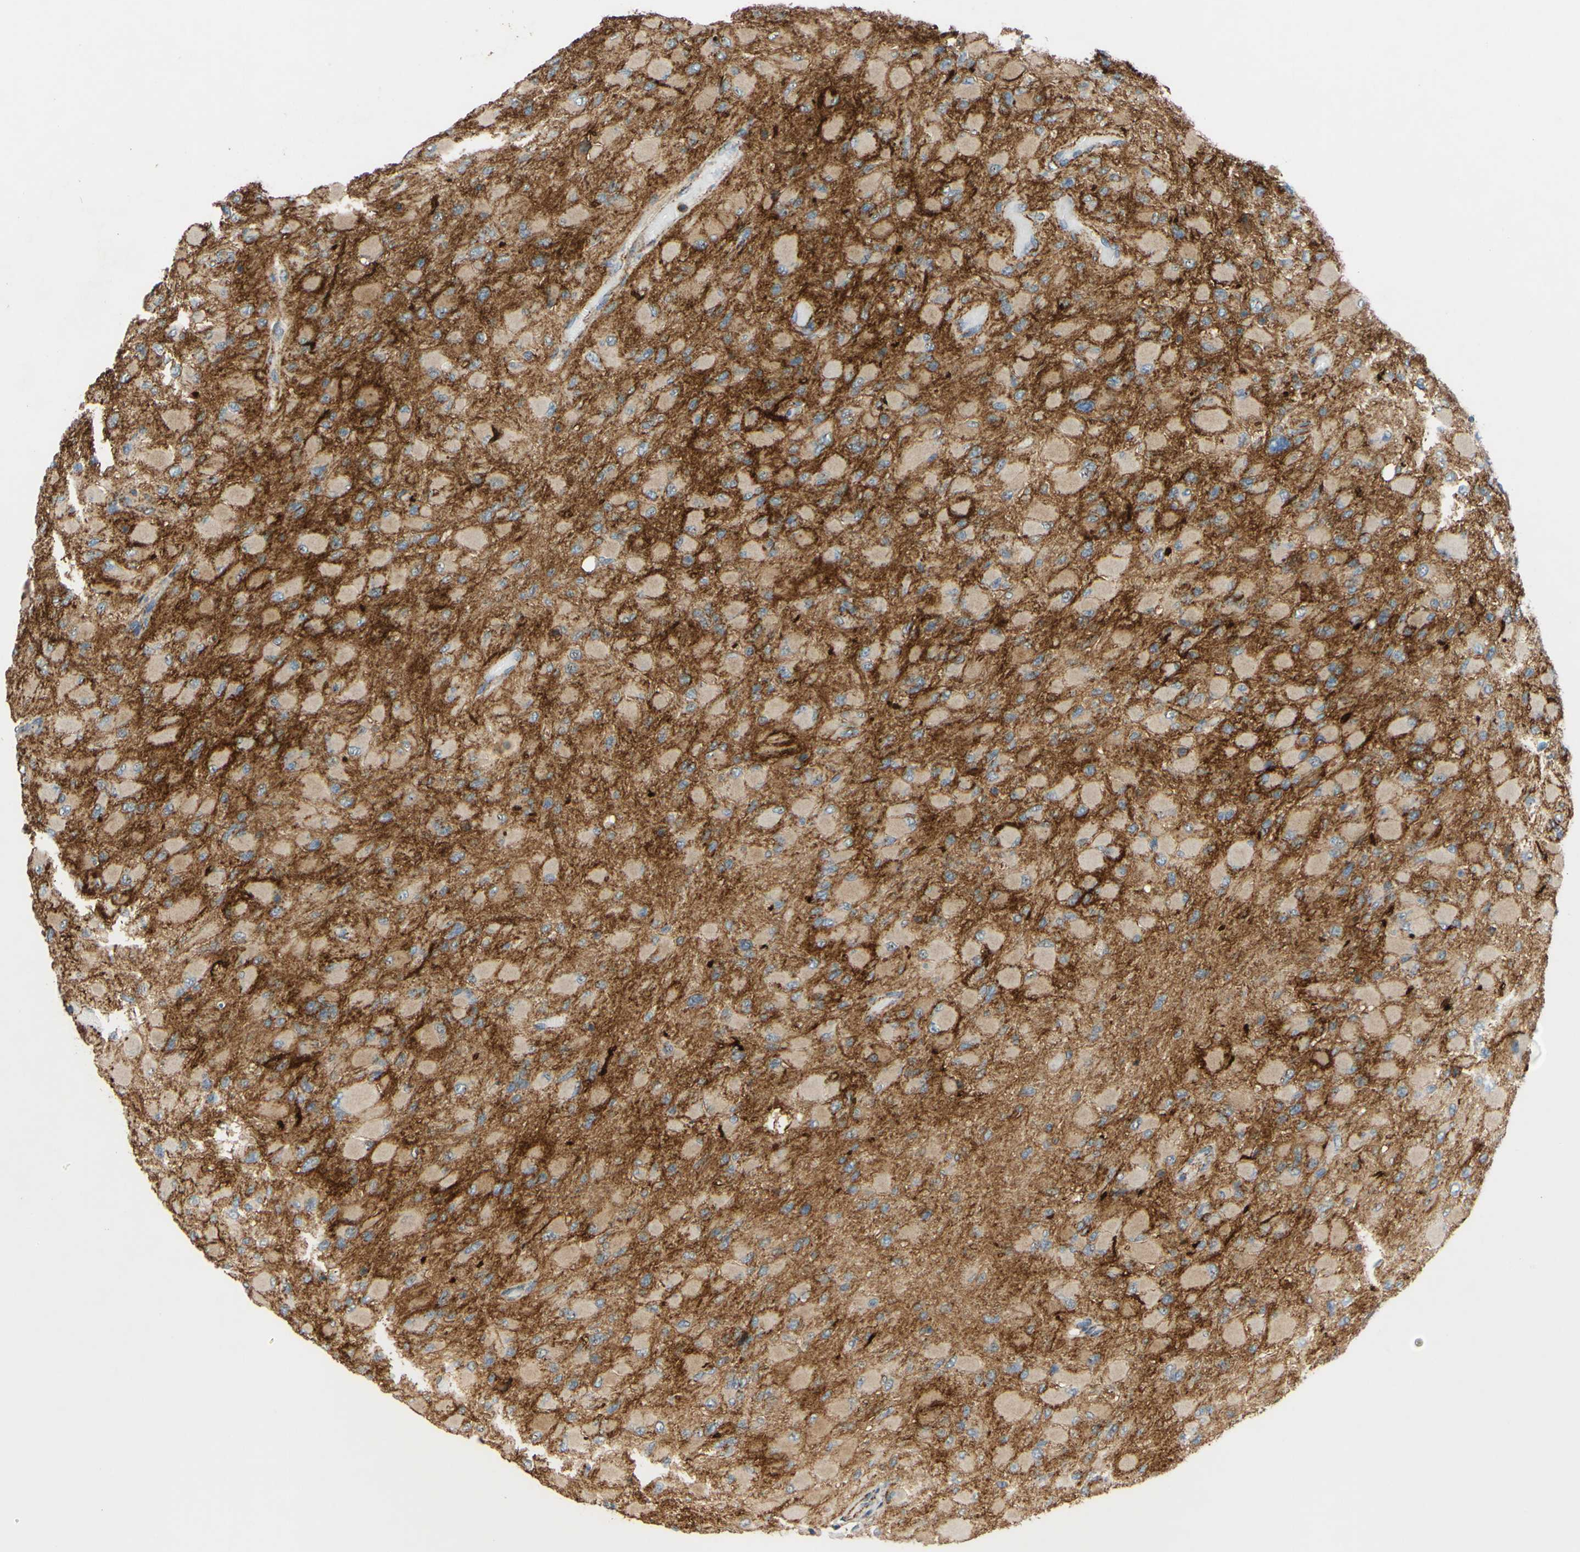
{"staining": {"intensity": "weak", "quantity": ">75%", "location": "cytoplasmic/membranous"}, "tissue": "glioma", "cell_type": "Tumor cells", "image_type": "cancer", "snomed": [{"axis": "morphology", "description": "Glioma, malignant, High grade"}, {"axis": "topography", "description": "Cerebral cortex"}], "caption": "High-grade glioma (malignant) stained with DAB immunohistochemistry reveals low levels of weak cytoplasmic/membranous expression in approximately >75% of tumor cells. The protein is shown in brown color, while the nuclei are stained blue.", "gene": "POR", "patient": {"sex": "female", "age": 36}}